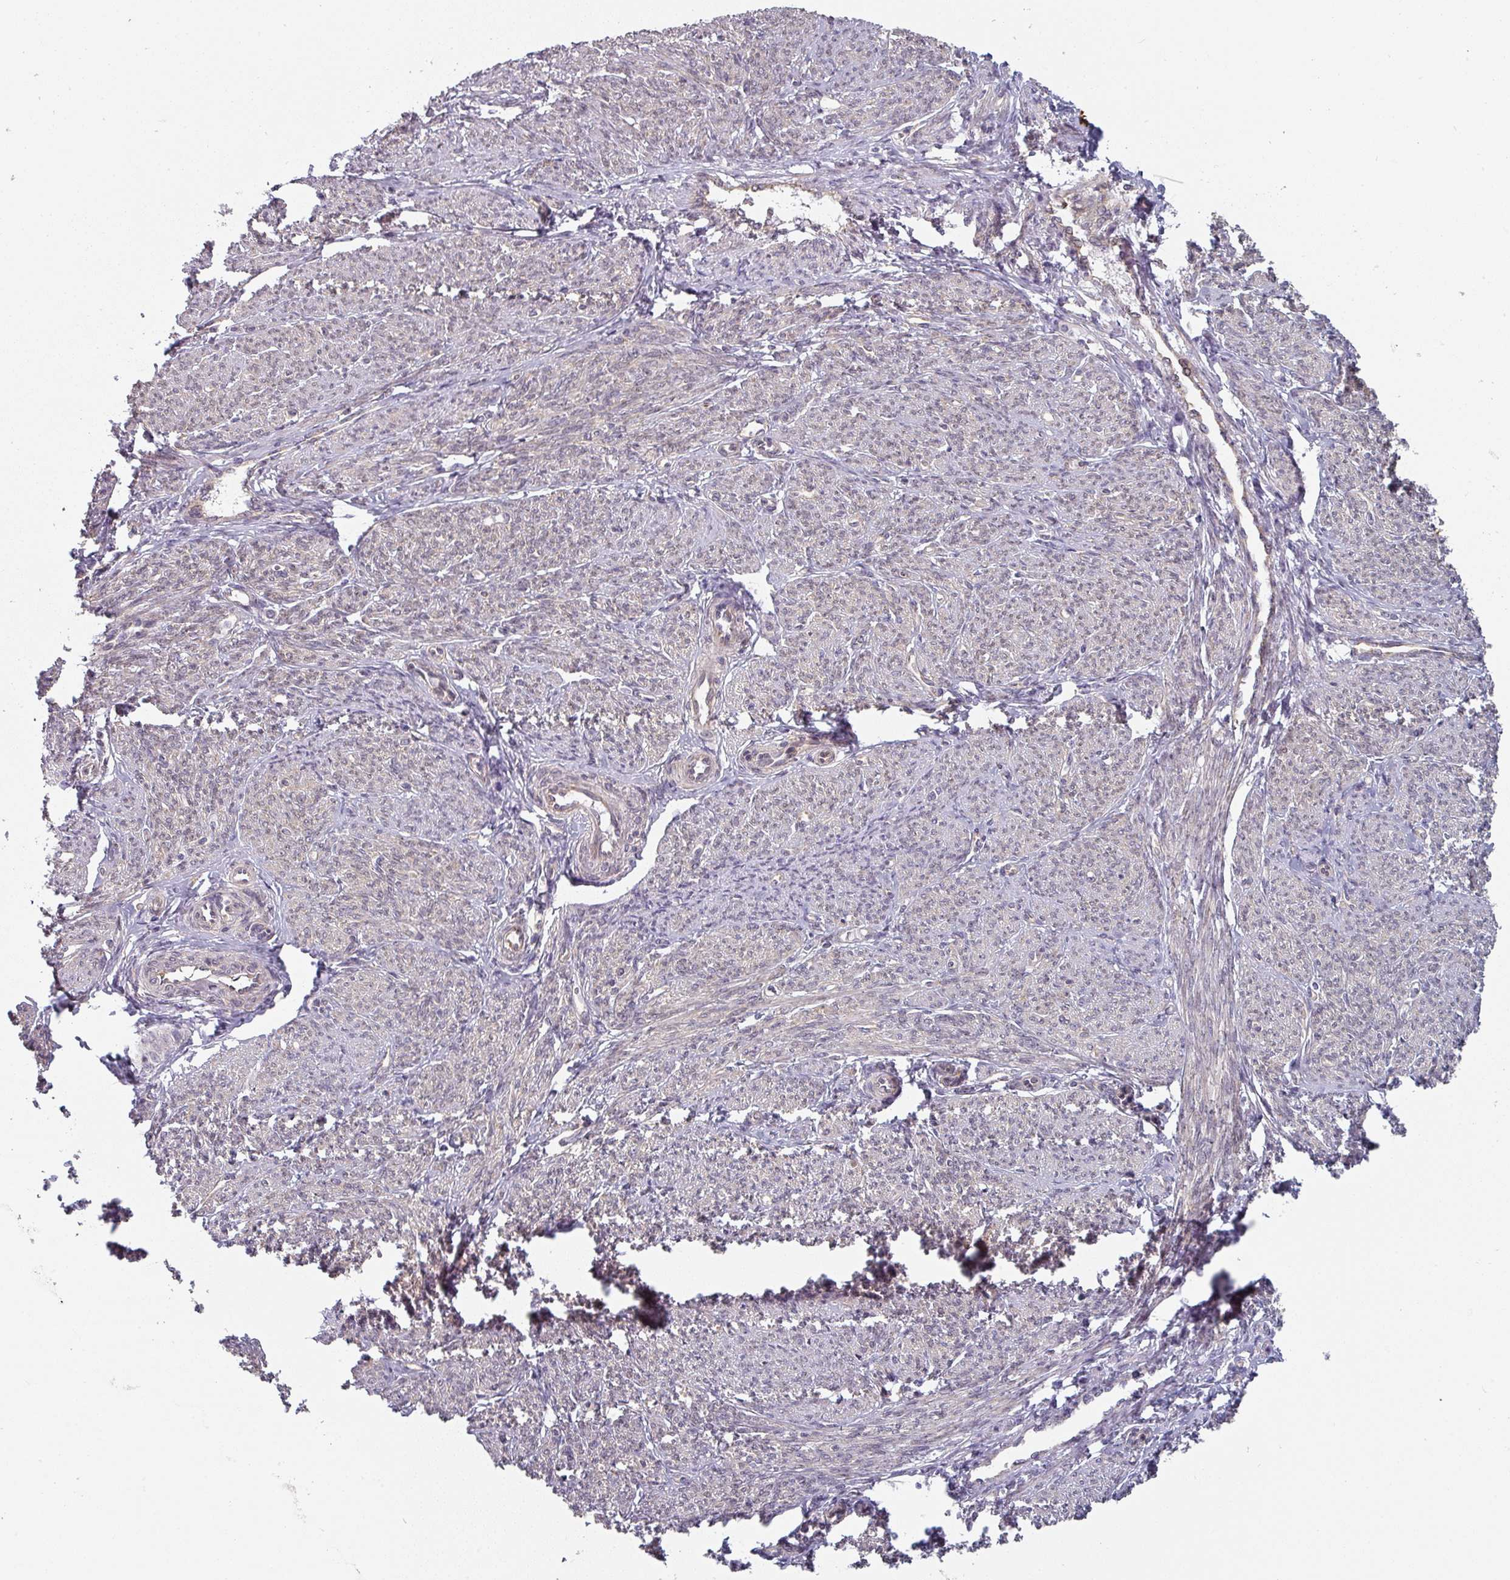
{"staining": {"intensity": "weak", "quantity": "25%-75%", "location": "cytoplasmic/membranous"}, "tissue": "smooth muscle", "cell_type": "Smooth muscle cells", "image_type": "normal", "snomed": [{"axis": "morphology", "description": "Normal tissue, NOS"}, {"axis": "topography", "description": "Smooth muscle"}], "caption": "Smooth muscle stained with a brown dye reveals weak cytoplasmic/membranous positive expression in approximately 25%-75% of smooth muscle cells.", "gene": "TAPT1", "patient": {"sex": "female", "age": 65}}